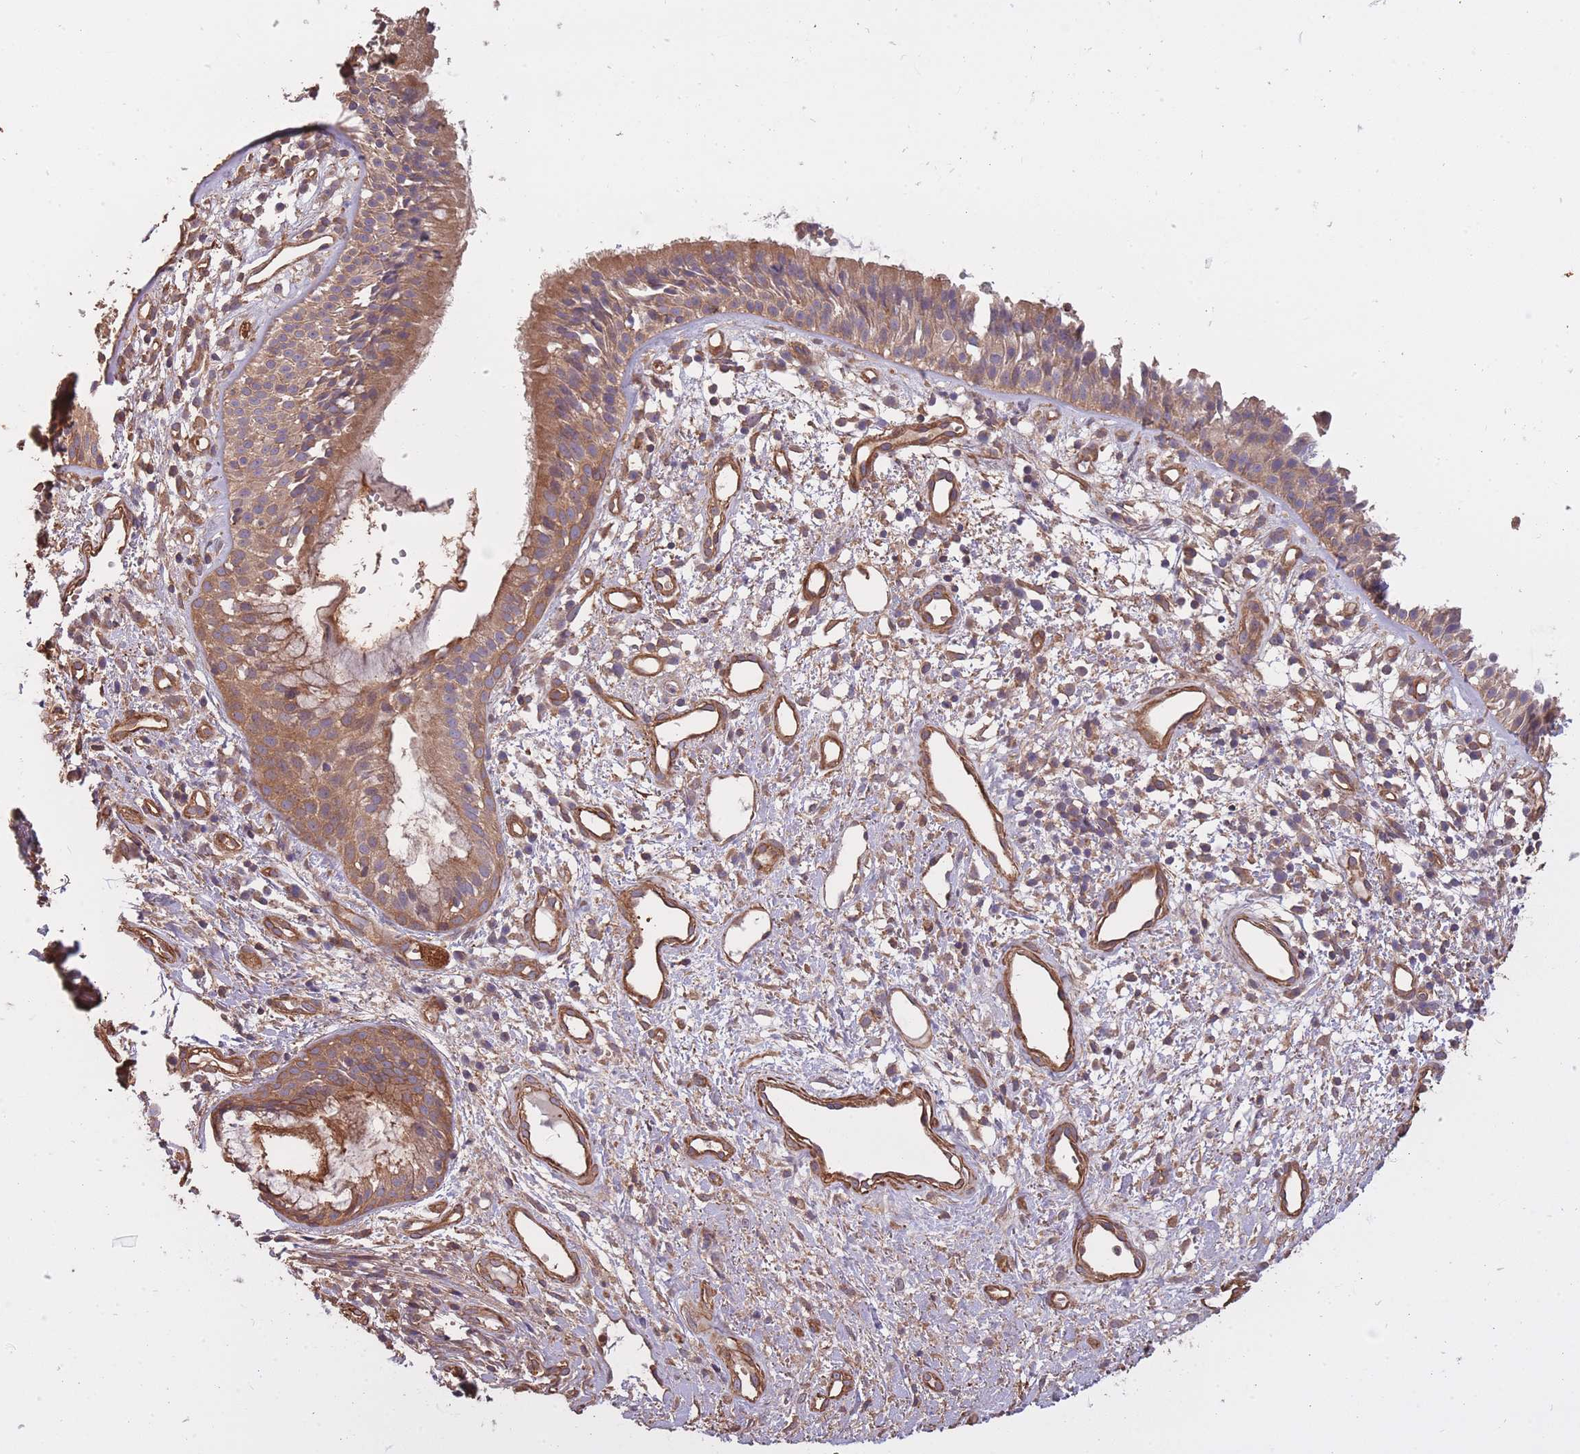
{"staining": {"intensity": "moderate", "quantity": ">75%", "location": "cytoplasmic/membranous"}, "tissue": "nasopharynx", "cell_type": "Respiratory epithelial cells", "image_type": "normal", "snomed": [{"axis": "morphology", "description": "Normal tissue, NOS"}, {"axis": "topography", "description": "Cartilage tissue"}, {"axis": "topography", "description": "Nasopharynx"}, {"axis": "topography", "description": "Thyroid gland"}], "caption": "Immunohistochemical staining of benign human nasopharynx displays medium levels of moderate cytoplasmic/membranous positivity in approximately >75% of respiratory epithelial cells. The staining was performed using DAB (3,3'-diaminobenzidine), with brown indicating positive protein expression. Nuclei are stained blue with hematoxylin.", "gene": "ARMH3", "patient": {"sex": "male", "age": 63}}